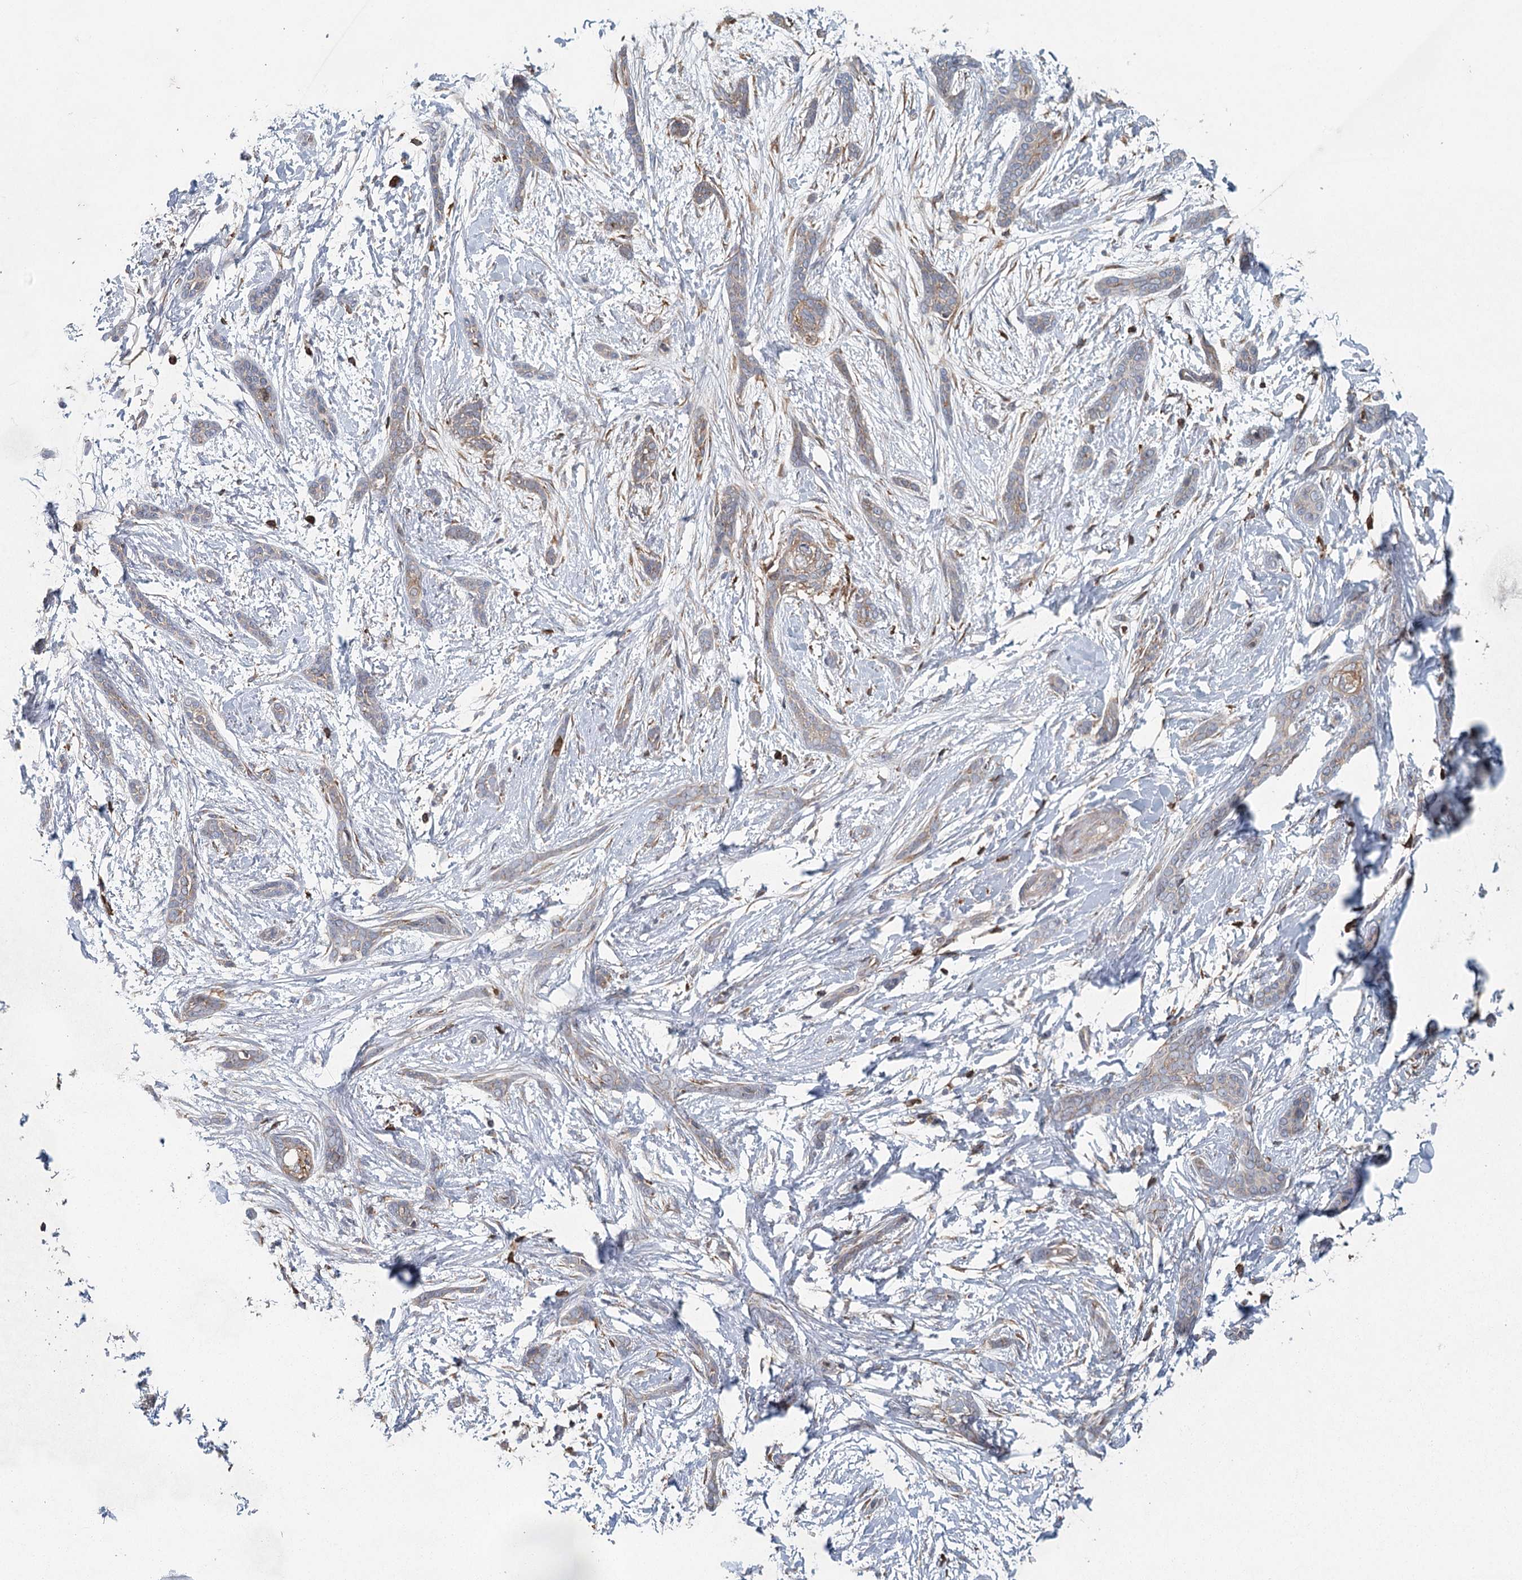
{"staining": {"intensity": "negative", "quantity": "none", "location": "none"}, "tissue": "skin cancer", "cell_type": "Tumor cells", "image_type": "cancer", "snomed": [{"axis": "morphology", "description": "Basal cell carcinoma"}, {"axis": "morphology", "description": "Adnexal tumor, benign"}, {"axis": "topography", "description": "Skin"}], "caption": "Immunohistochemistry (IHC) micrograph of neoplastic tissue: human basal cell carcinoma (skin) stained with DAB displays no significant protein positivity in tumor cells.", "gene": "PLEKHA7", "patient": {"sex": "female", "age": 42}}